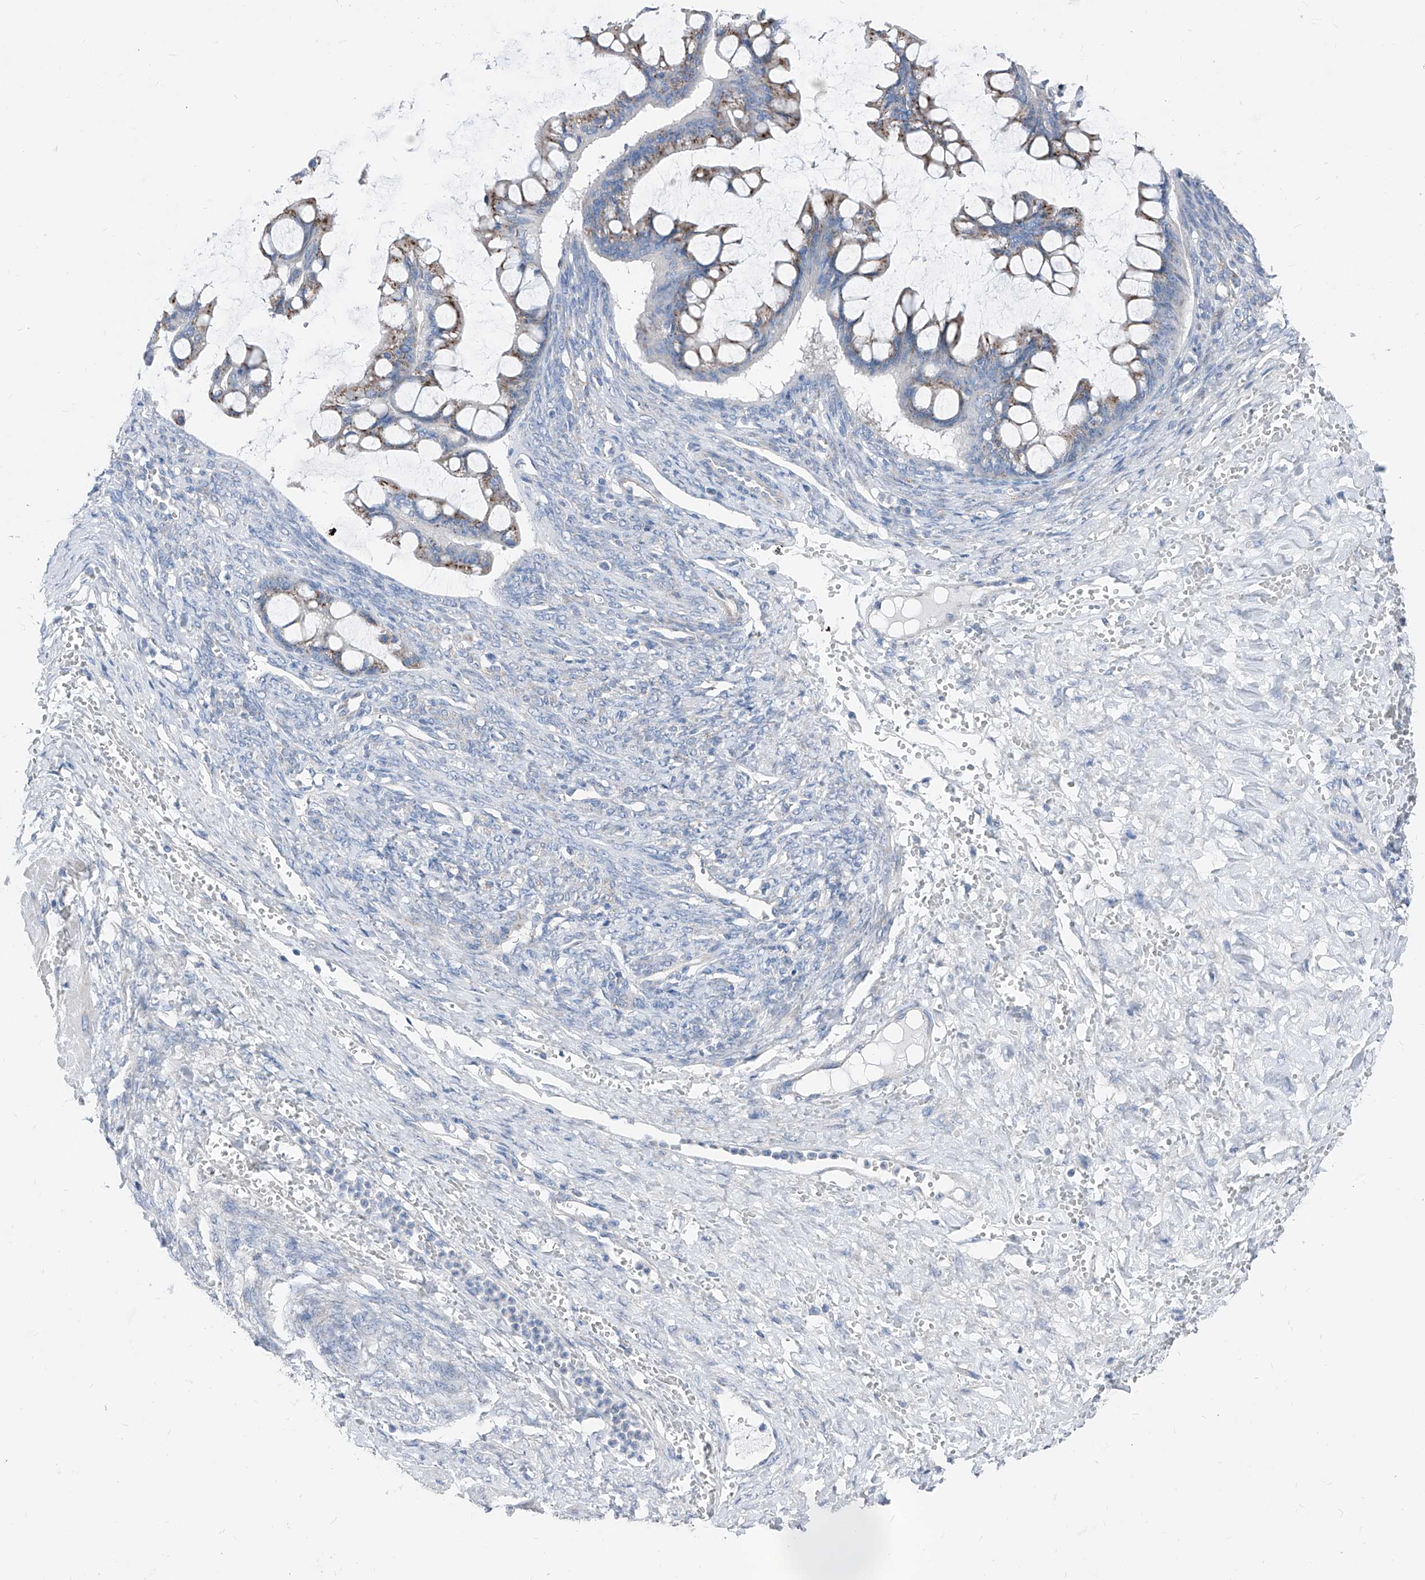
{"staining": {"intensity": "moderate", "quantity": "25%-75%", "location": "cytoplasmic/membranous"}, "tissue": "ovarian cancer", "cell_type": "Tumor cells", "image_type": "cancer", "snomed": [{"axis": "morphology", "description": "Cystadenocarcinoma, mucinous, NOS"}, {"axis": "topography", "description": "Ovary"}], "caption": "Immunohistochemical staining of ovarian cancer (mucinous cystadenocarcinoma) demonstrates medium levels of moderate cytoplasmic/membranous protein staining in about 25%-75% of tumor cells.", "gene": "AGPS", "patient": {"sex": "female", "age": 73}}